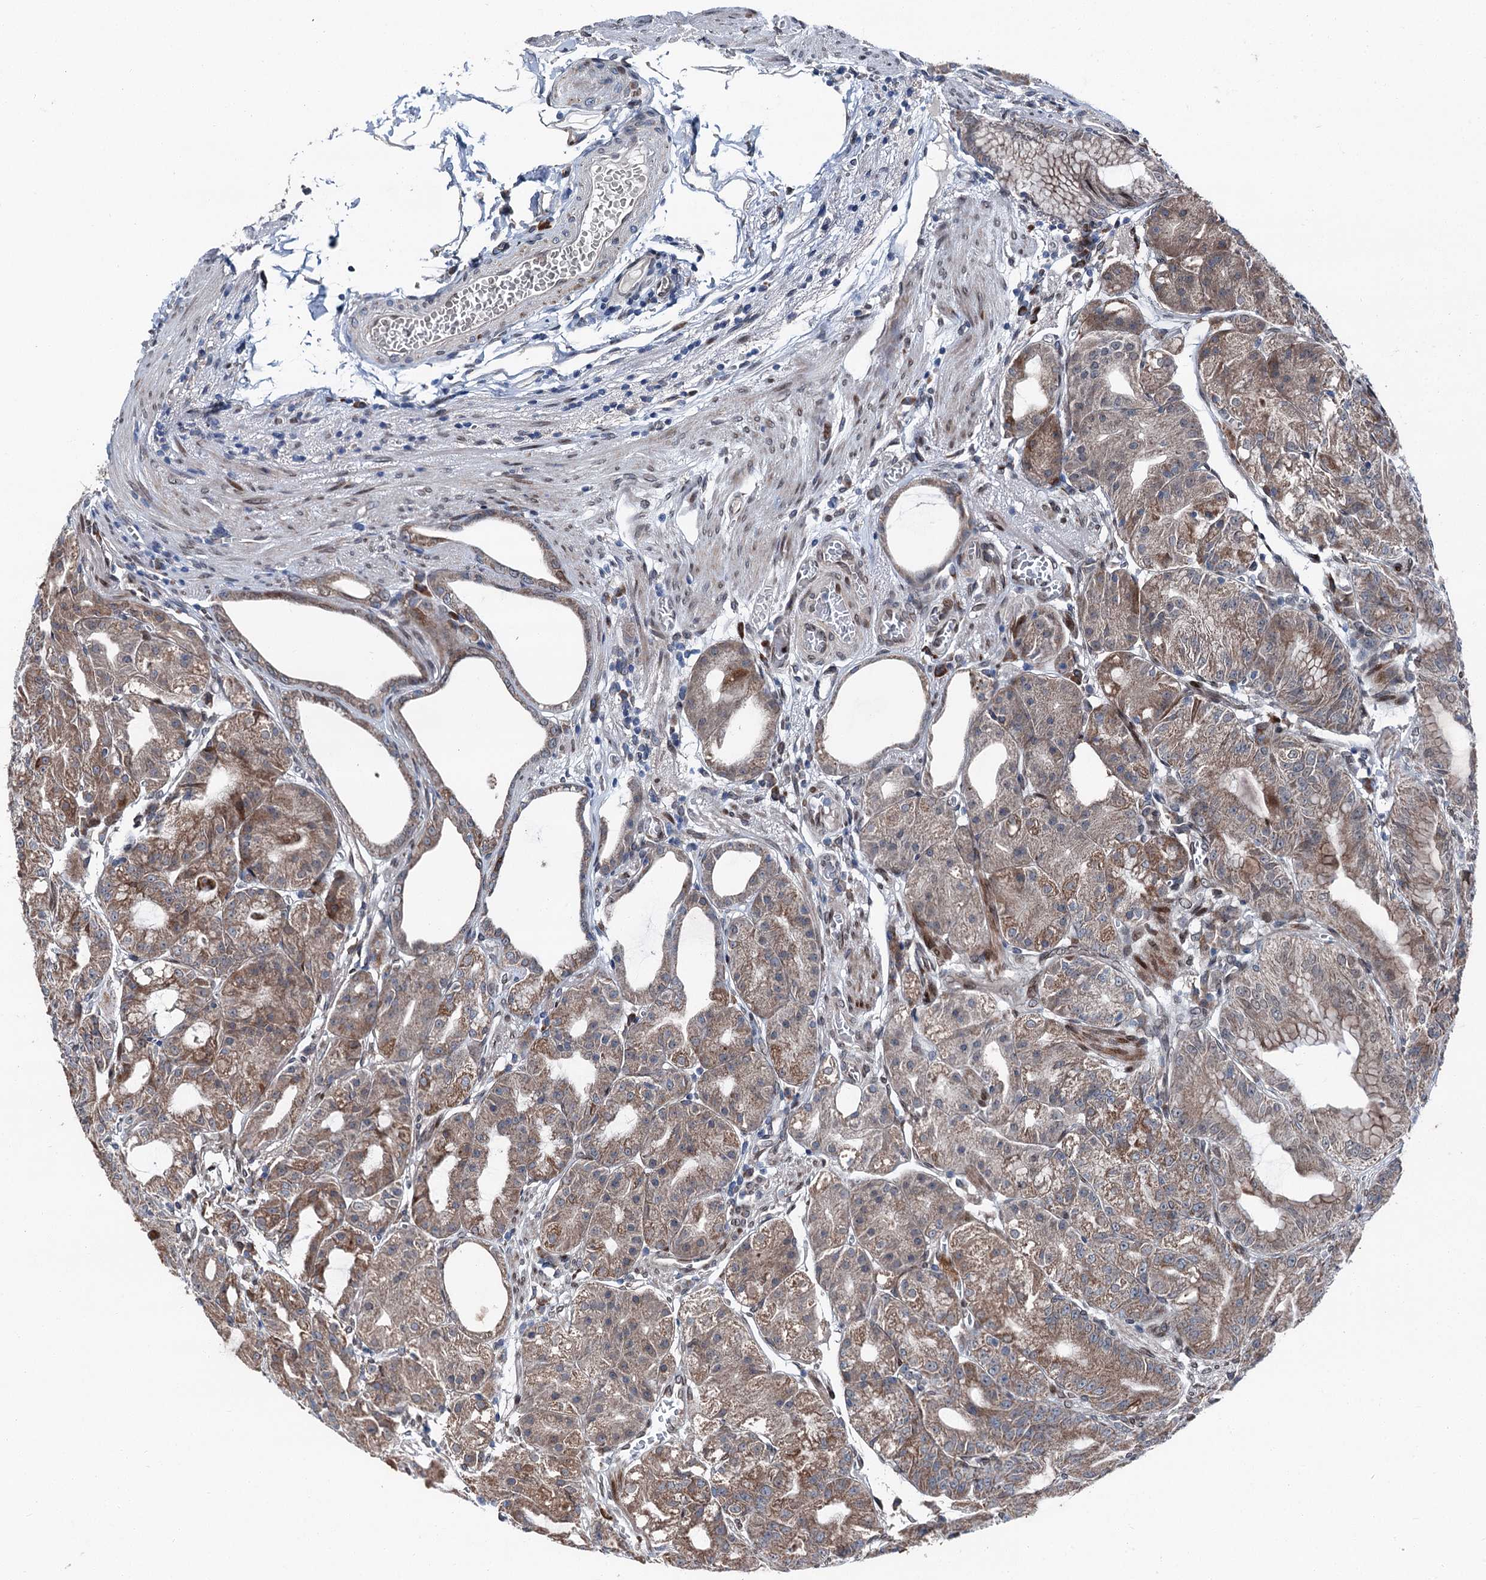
{"staining": {"intensity": "moderate", "quantity": ">75%", "location": "cytoplasmic/membranous"}, "tissue": "stomach", "cell_type": "Glandular cells", "image_type": "normal", "snomed": [{"axis": "morphology", "description": "Normal tissue, NOS"}, {"axis": "topography", "description": "Stomach, upper"}, {"axis": "topography", "description": "Stomach, lower"}], "caption": "This is a micrograph of IHC staining of normal stomach, which shows moderate positivity in the cytoplasmic/membranous of glandular cells.", "gene": "MRPL14", "patient": {"sex": "male", "age": 71}}